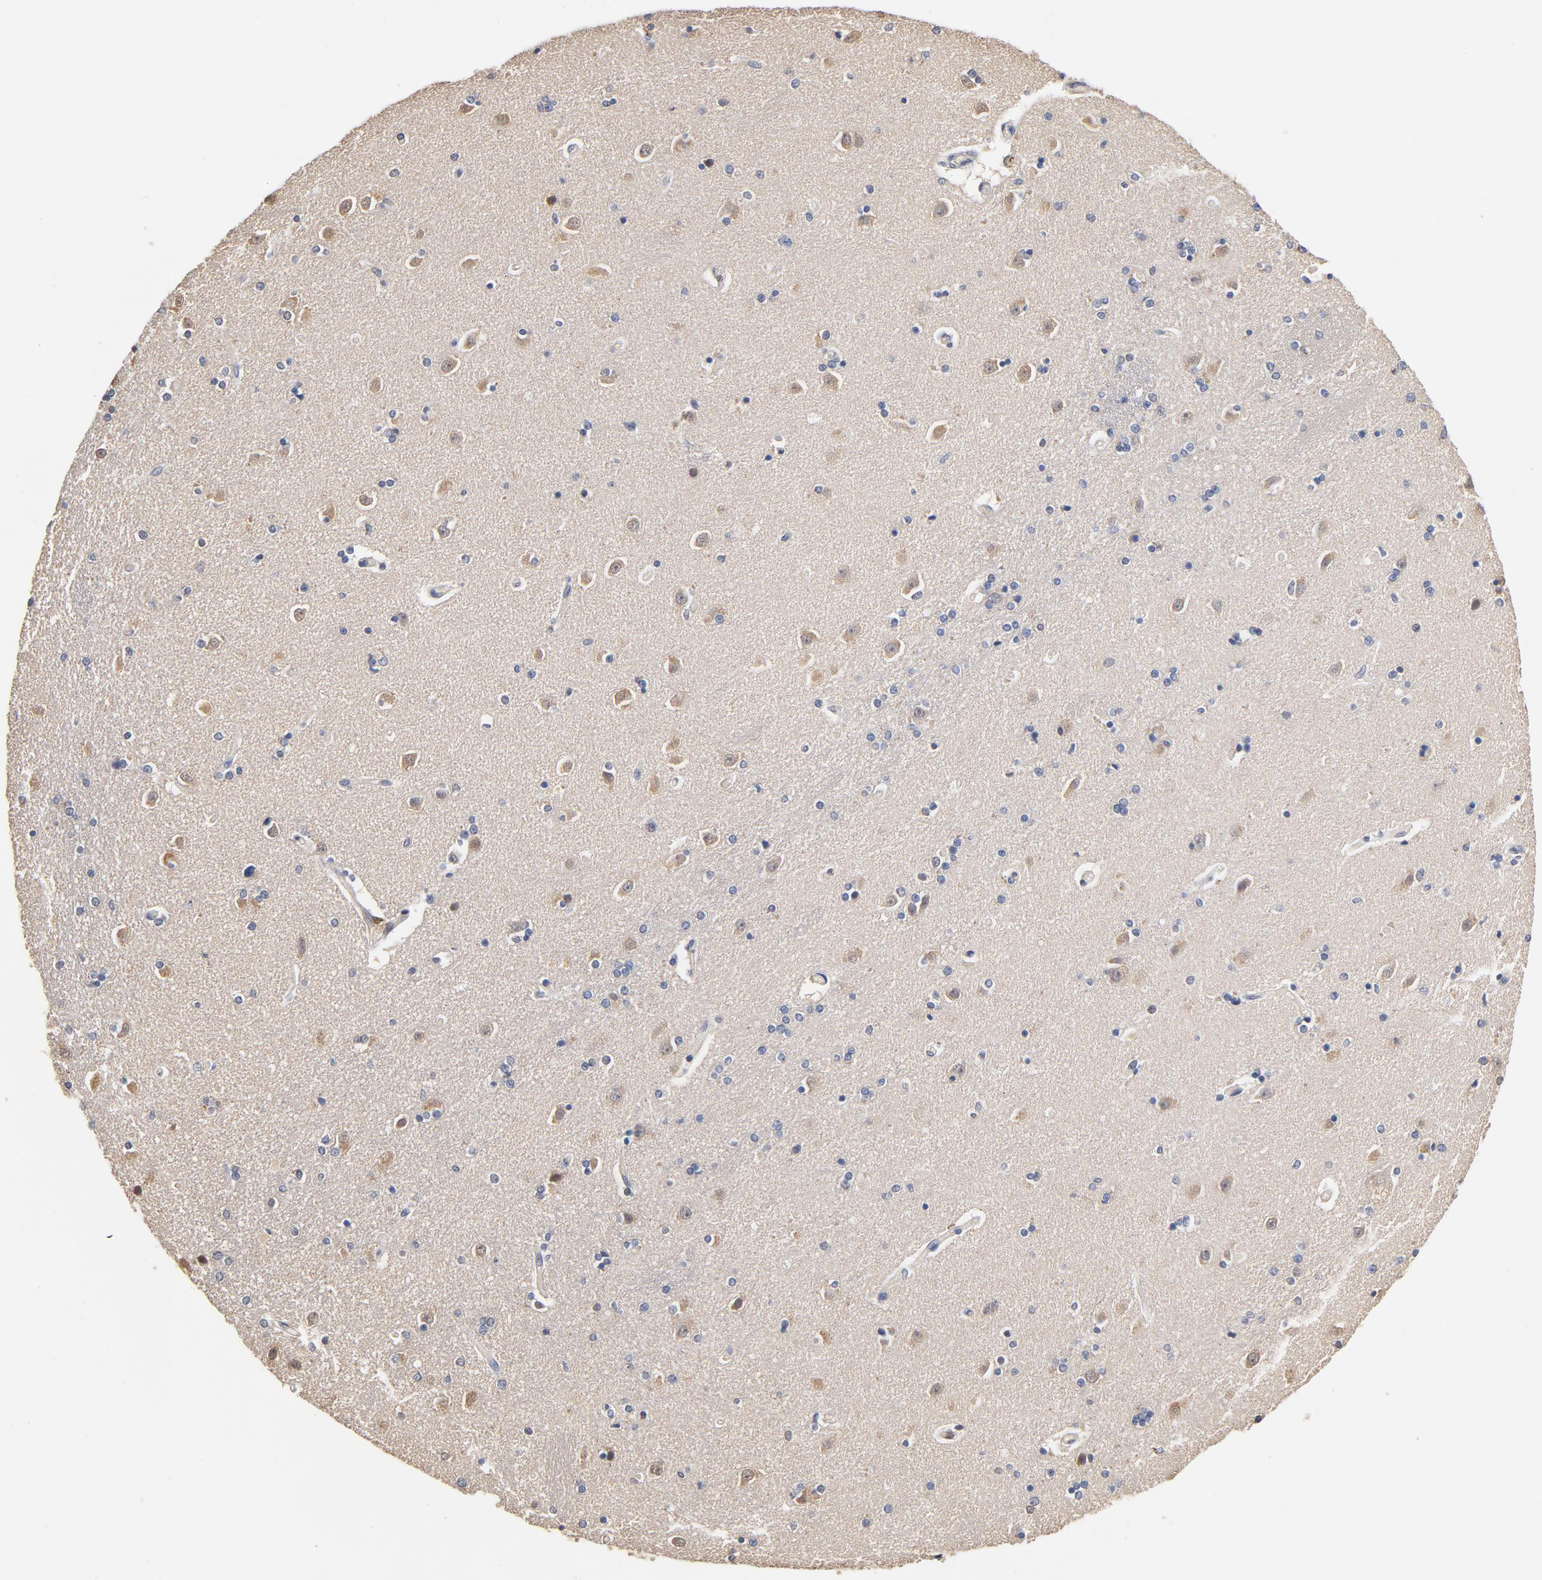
{"staining": {"intensity": "weak", "quantity": "25%-75%", "location": "cytoplasmic/membranous"}, "tissue": "caudate", "cell_type": "Glial cells", "image_type": "normal", "snomed": [{"axis": "morphology", "description": "Normal tissue, NOS"}, {"axis": "topography", "description": "Lateral ventricle wall"}], "caption": "Immunohistochemical staining of normal caudate exhibits low levels of weak cytoplasmic/membranous positivity in about 25%-75% of glial cells.", "gene": "MIF", "patient": {"sex": "female", "age": 54}}